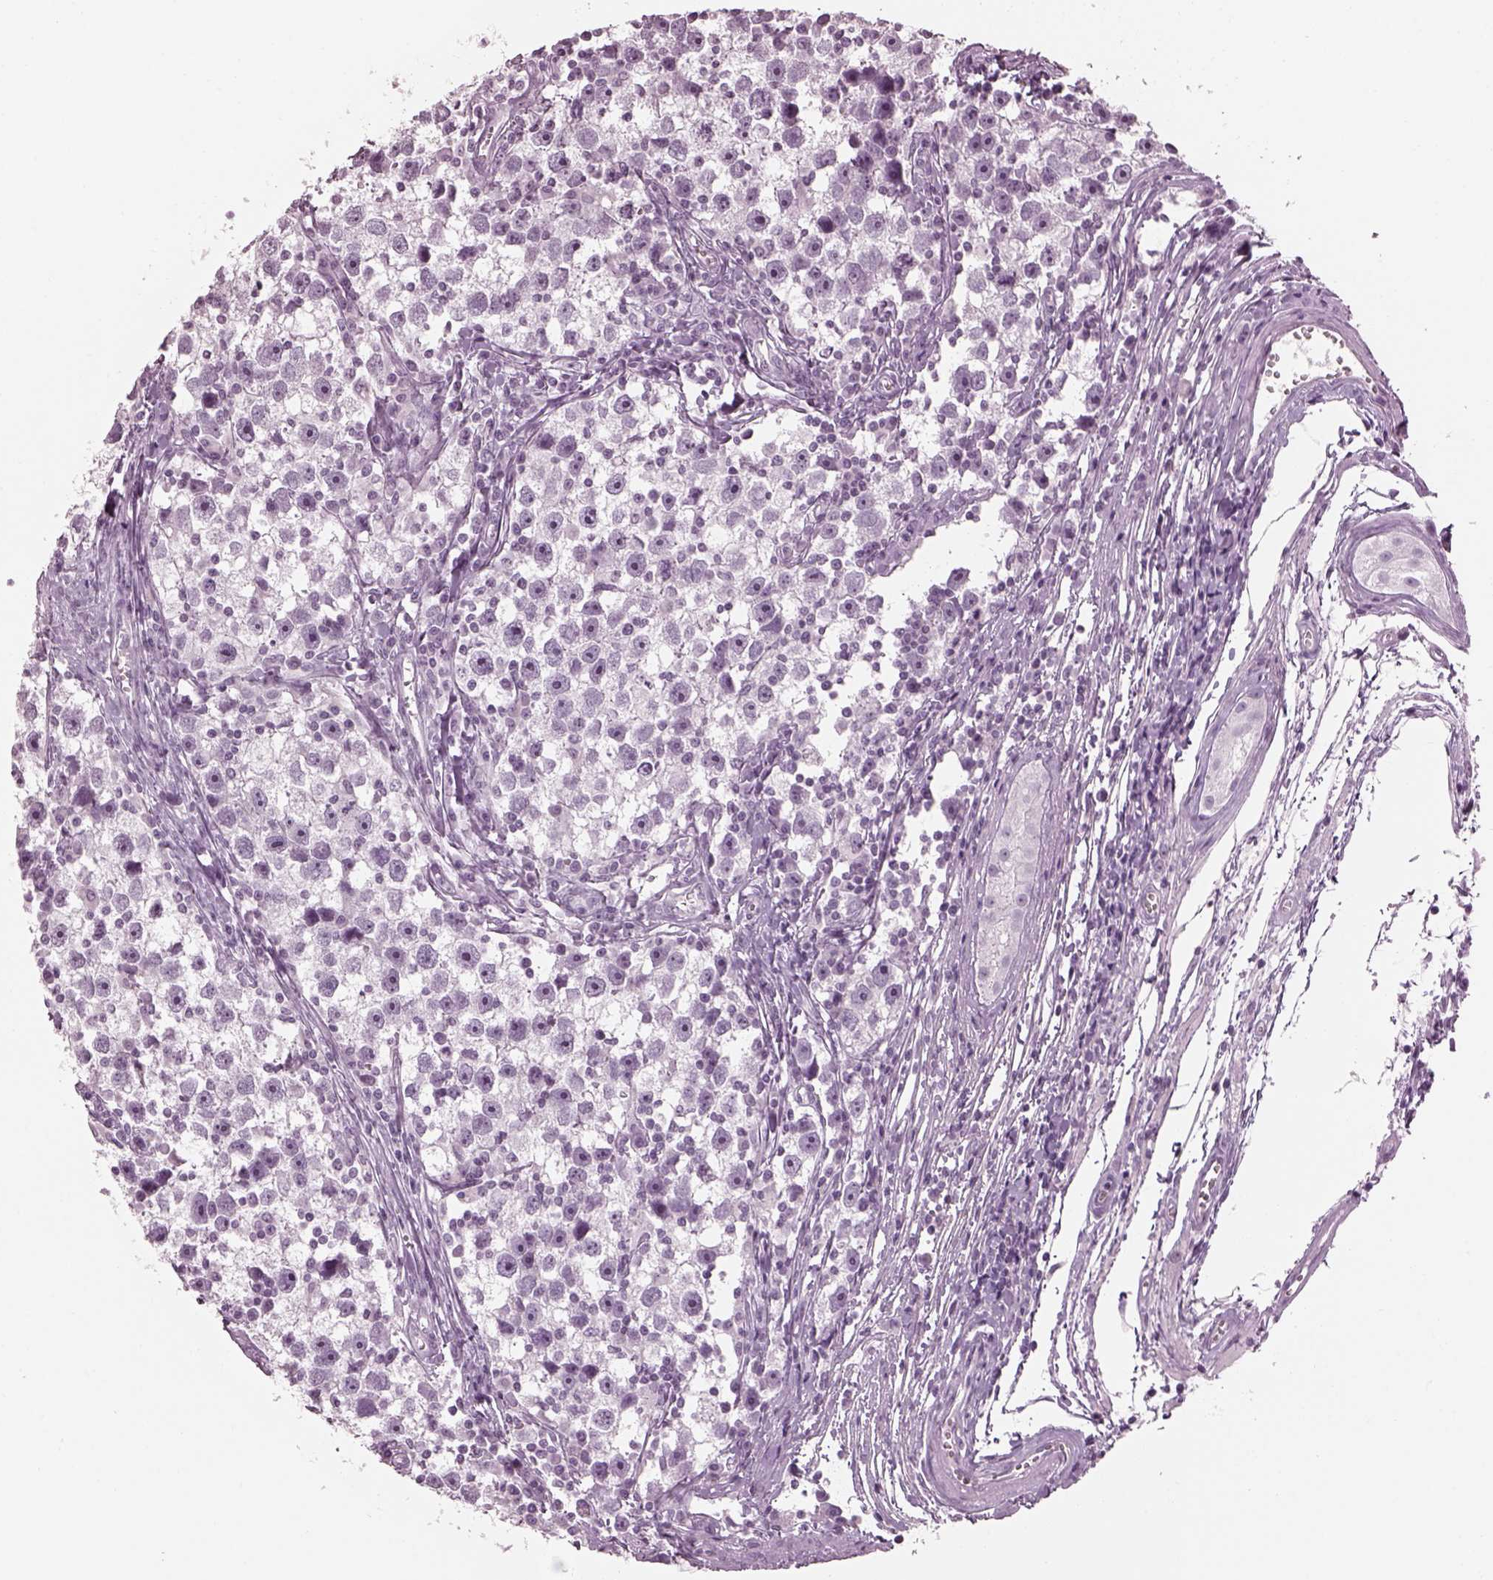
{"staining": {"intensity": "negative", "quantity": "none", "location": "none"}, "tissue": "testis cancer", "cell_type": "Tumor cells", "image_type": "cancer", "snomed": [{"axis": "morphology", "description": "Seminoma, NOS"}, {"axis": "topography", "description": "Testis"}], "caption": "Image shows no significant protein expression in tumor cells of testis cancer.", "gene": "ADGRG2", "patient": {"sex": "male", "age": 30}}